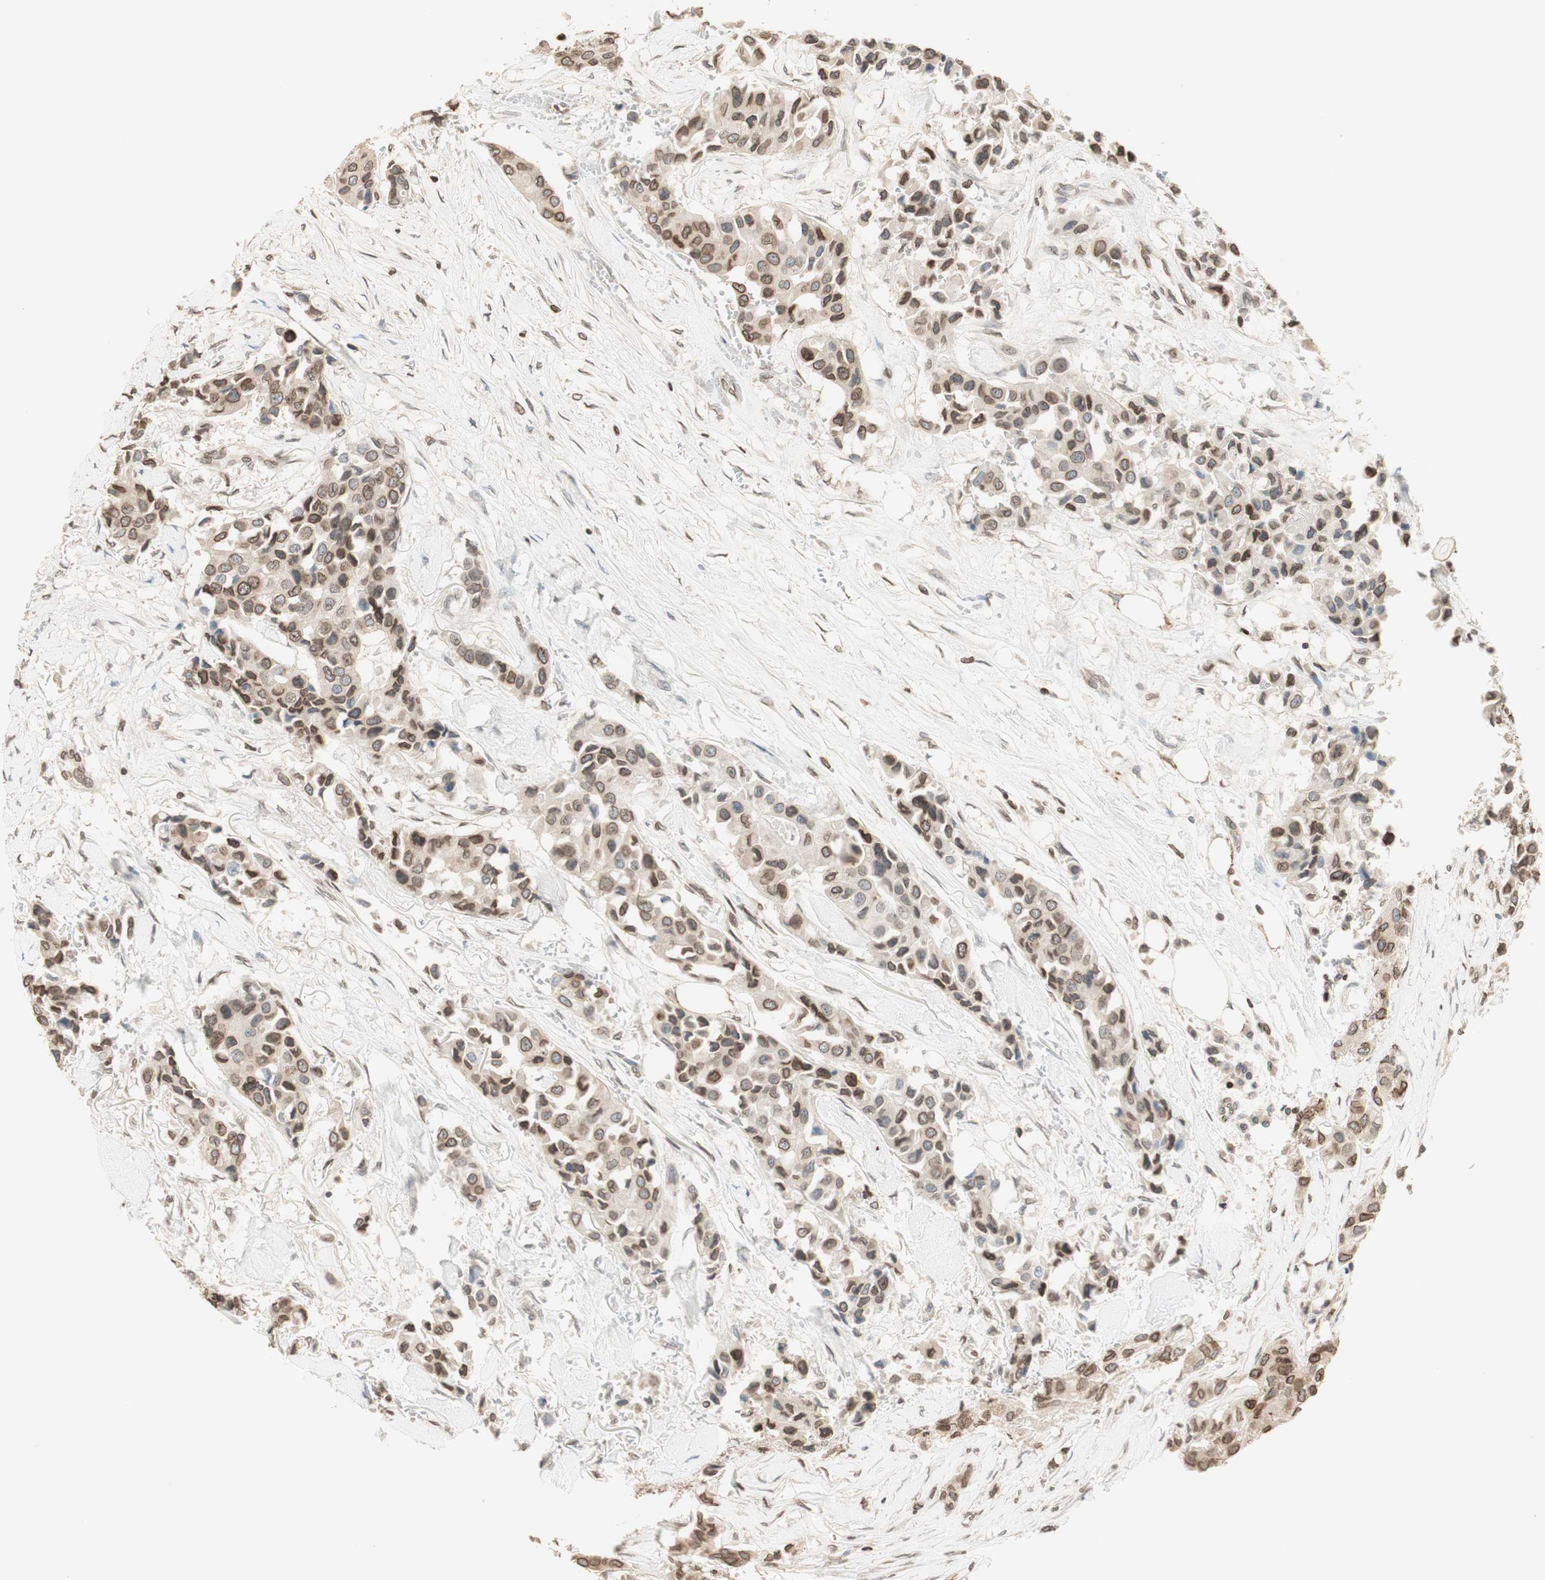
{"staining": {"intensity": "moderate", "quantity": ">75%", "location": "cytoplasmic/membranous,nuclear"}, "tissue": "breast cancer", "cell_type": "Tumor cells", "image_type": "cancer", "snomed": [{"axis": "morphology", "description": "Duct carcinoma"}, {"axis": "topography", "description": "Breast"}], "caption": "Protein staining exhibits moderate cytoplasmic/membranous and nuclear staining in about >75% of tumor cells in breast infiltrating ductal carcinoma.", "gene": "TMPO", "patient": {"sex": "female", "age": 80}}